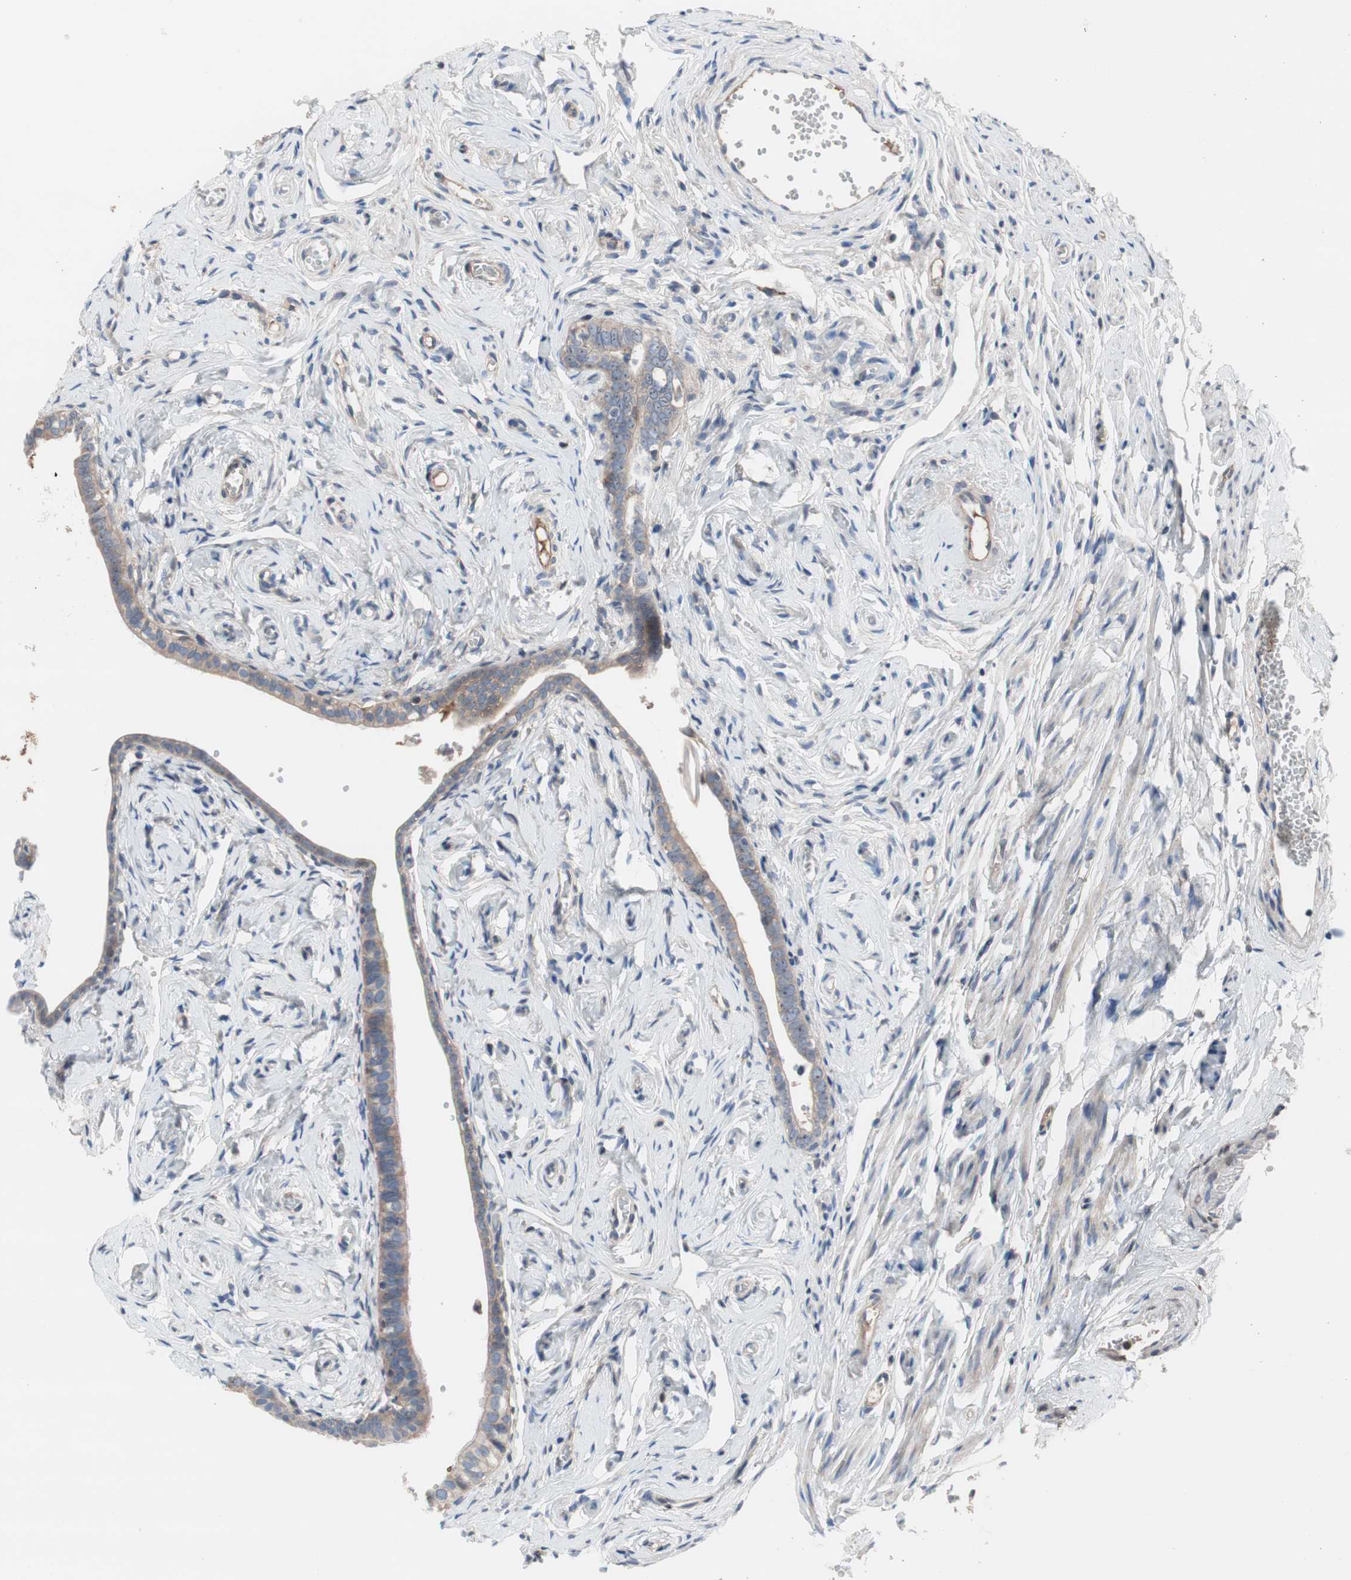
{"staining": {"intensity": "weak", "quantity": "25%-75%", "location": "cytoplasmic/membranous"}, "tissue": "fallopian tube", "cell_type": "Glandular cells", "image_type": "normal", "snomed": [{"axis": "morphology", "description": "Normal tissue, NOS"}, {"axis": "topography", "description": "Fallopian tube"}], "caption": "Weak cytoplasmic/membranous positivity for a protein is present in approximately 25%-75% of glandular cells of benign fallopian tube using immunohistochemistry.", "gene": "KANSL1", "patient": {"sex": "female", "age": 71}}